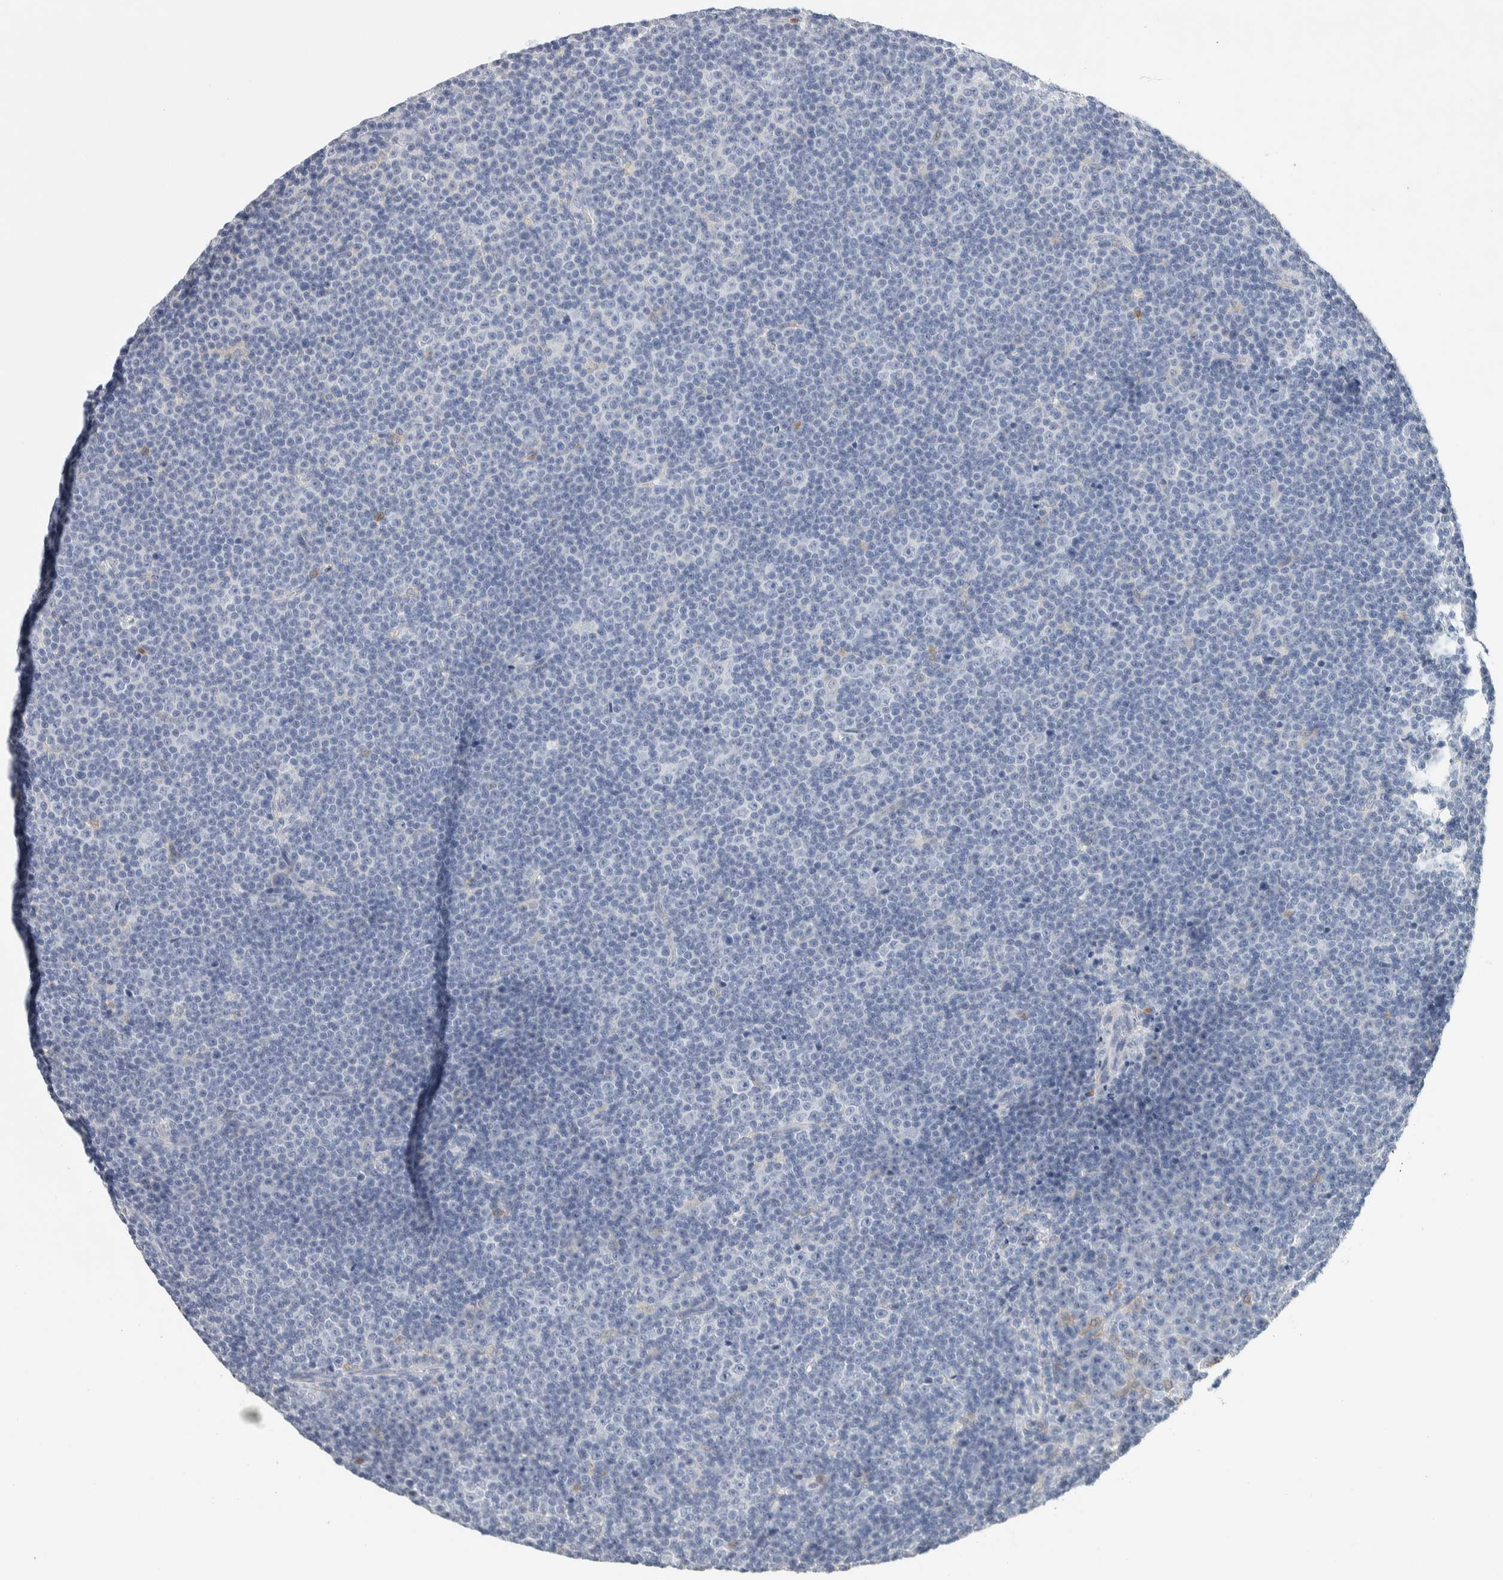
{"staining": {"intensity": "negative", "quantity": "none", "location": "none"}, "tissue": "lymphoma", "cell_type": "Tumor cells", "image_type": "cancer", "snomed": [{"axis": "morphology", "description": "Malignant lymphoma, non-Hodgkin's type, Low grade"}, {"axis": "topography", "description": "Lymph node"}], "caption": "The histopathology image displays no staining of tumor cells in lymphoma. Brightfield microscopy of immunohistochemistry (IHC) stained with DAB (brown) and hematoxylin (blue), captured at high magnification.", "gene": "NCF2", "patient": {"sex": "female", "age": 67}}